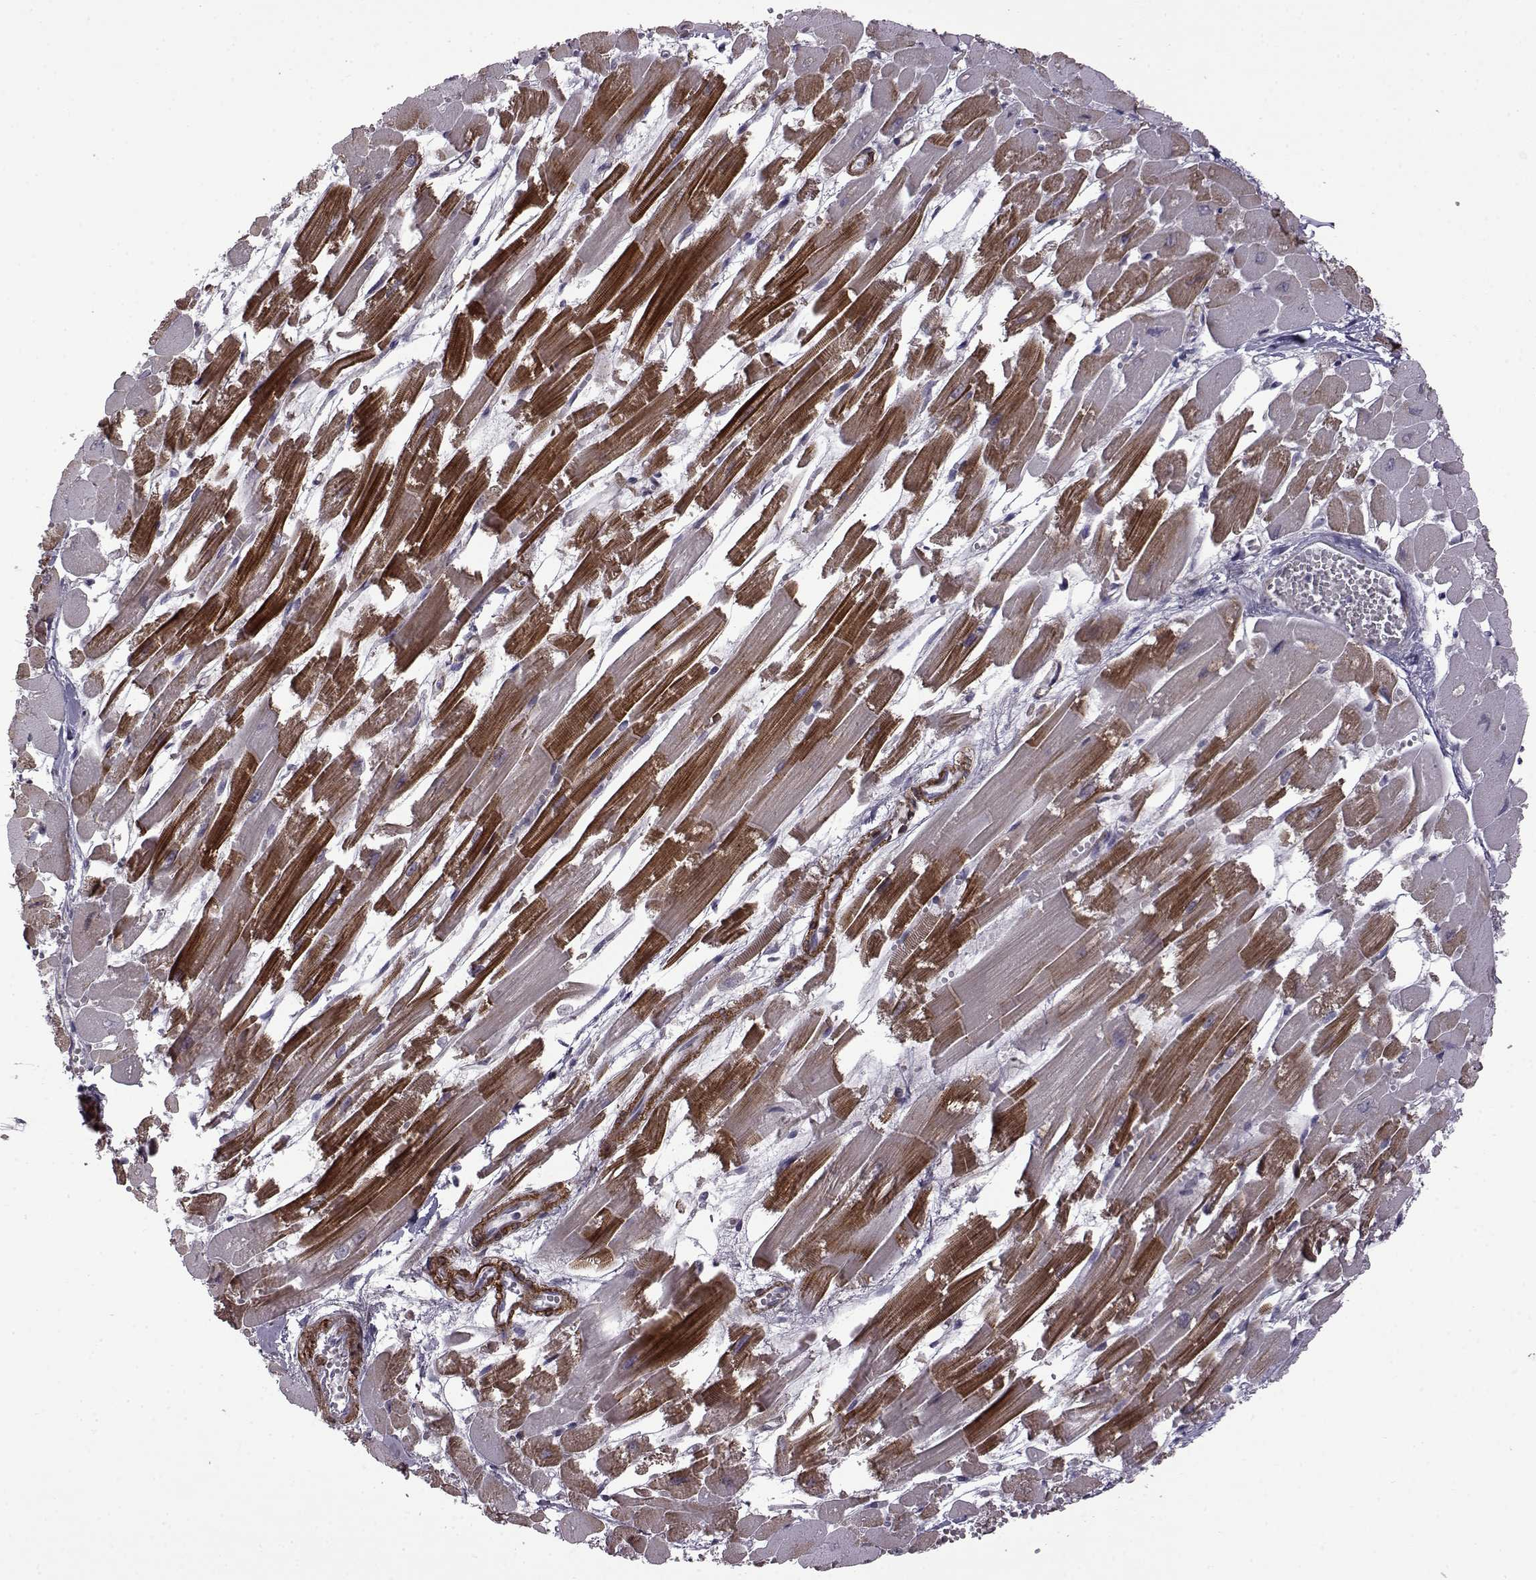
{"staining": {"intensity": "strong", "quantity": "25%-75%", "location": "cytoplasmic/membranous"}, "tissue": "heart muscle", "cell_type": "Cardiomyocytes", "image_type": "normal", "snomed": [{"axis": "morphology", "description": "Normal tissue, NOS"}, {"axis": "topography", "description": "Heart"}], "caption": "IHC staining of normal heart muscle, which displays high levels of strong cytoplasmic/membranous positivity in about 25%-75% of cardiomyocytes indicating strong cytoplasmic/membranous protein staining. The staining was performed using DAB (3,3'-diaminobenzidine) (brown) for protein detection and nuclei were counterstained in hematoxylin (blue).", "gene": "SYNPO2", "patient": {"sex": "female", "age": 52}}